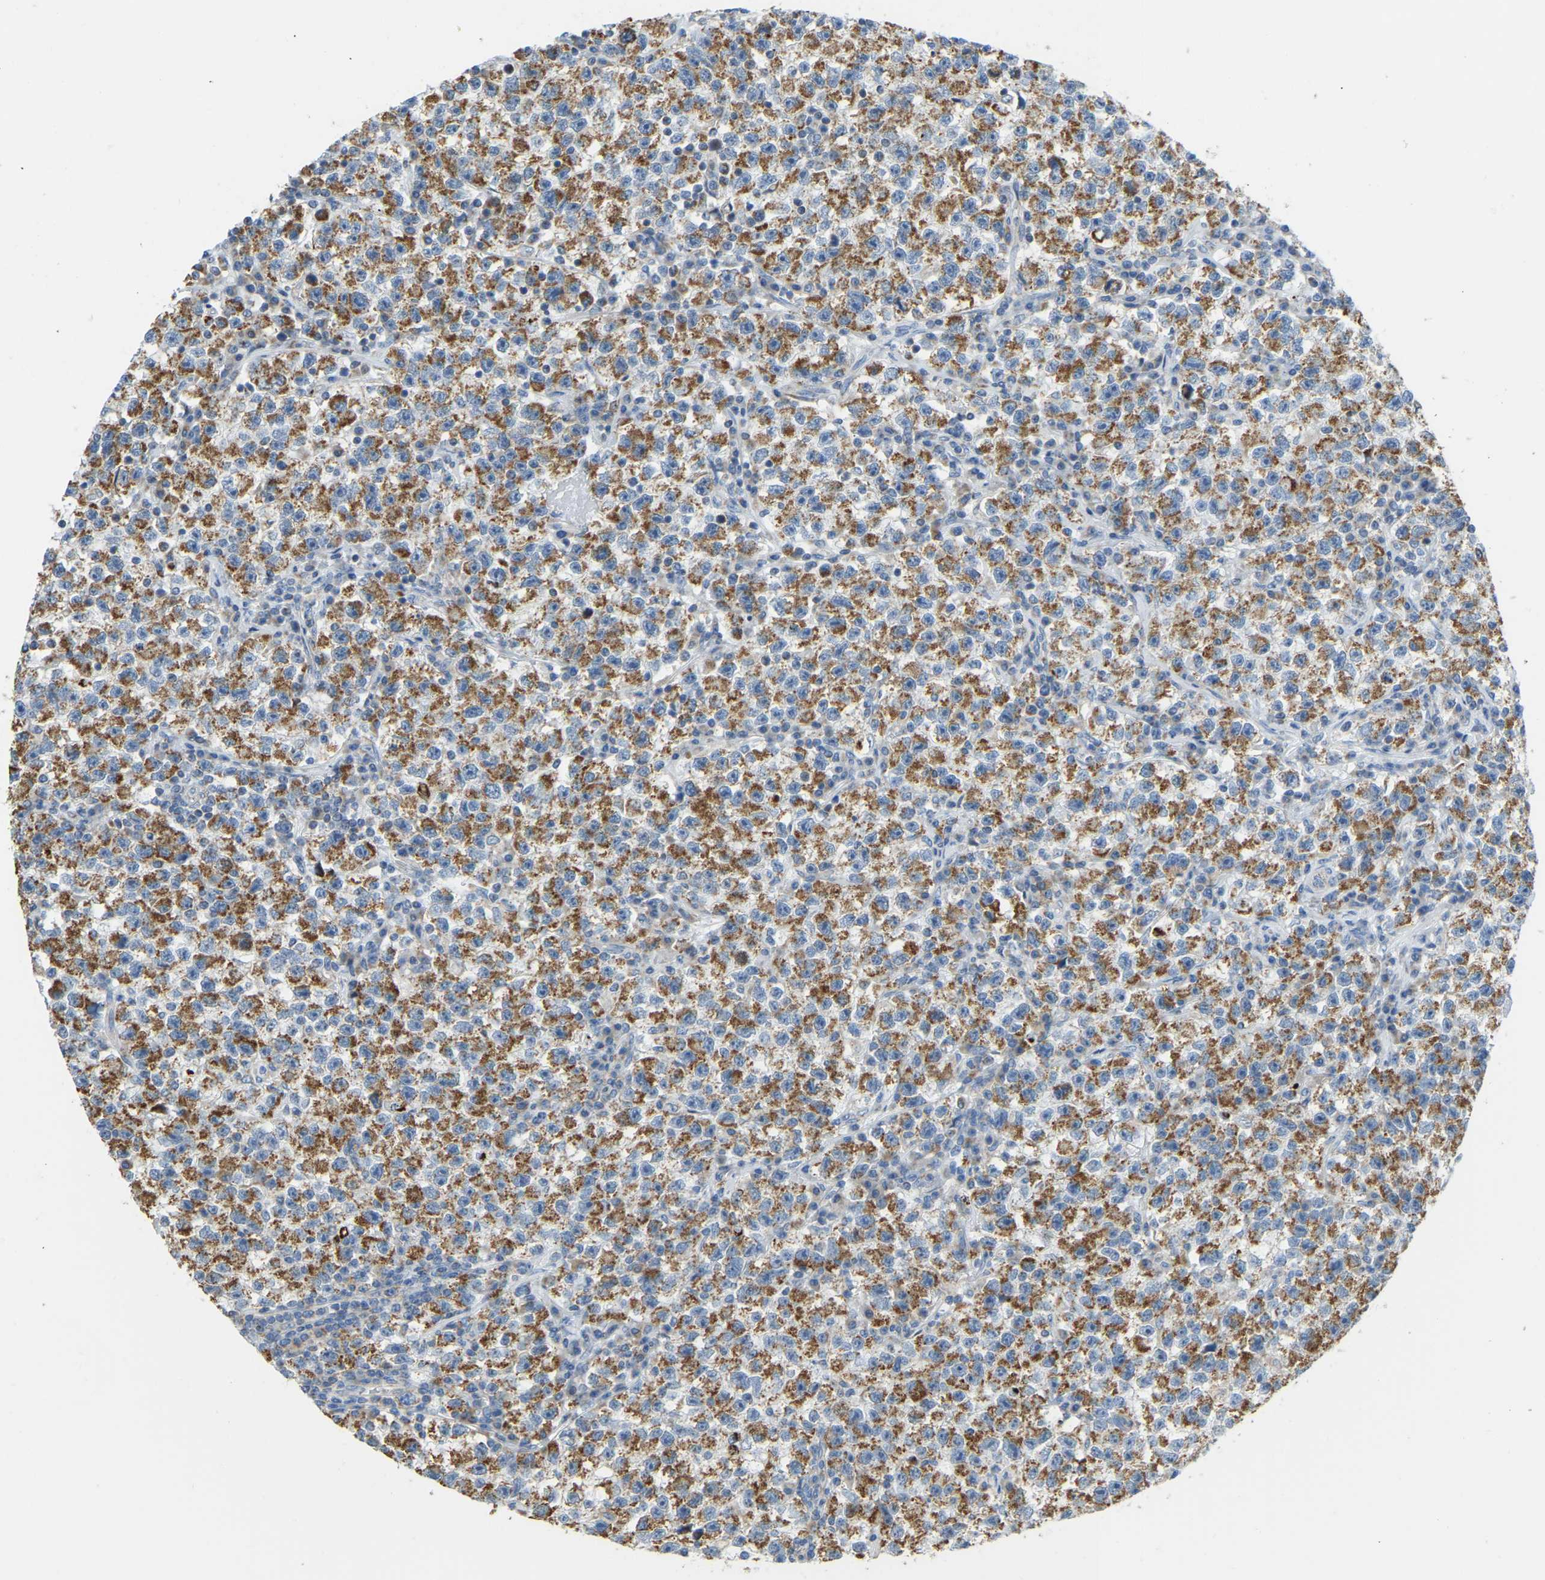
{"staining": {"intensity": "moderate", "quantity": ">75%", "location": "cytoplasmic/membranous"}, "tissue": "testis cancer", "cell_type": "Tumor cells", "image_type": "cancer", "snomed": [{"axis": "morphology", "description": "Seminoma, NOS"}, {"axis": "topography", "description": "Testis"}], "caption": "Testis seminoma tissue exhibits moderate cytoplasmic/membranous staining in about >75% of tumor cells, visualized by immunohistochemistry.", "gene": "GDA", "patient": {"sex": "male", "age": 22}}